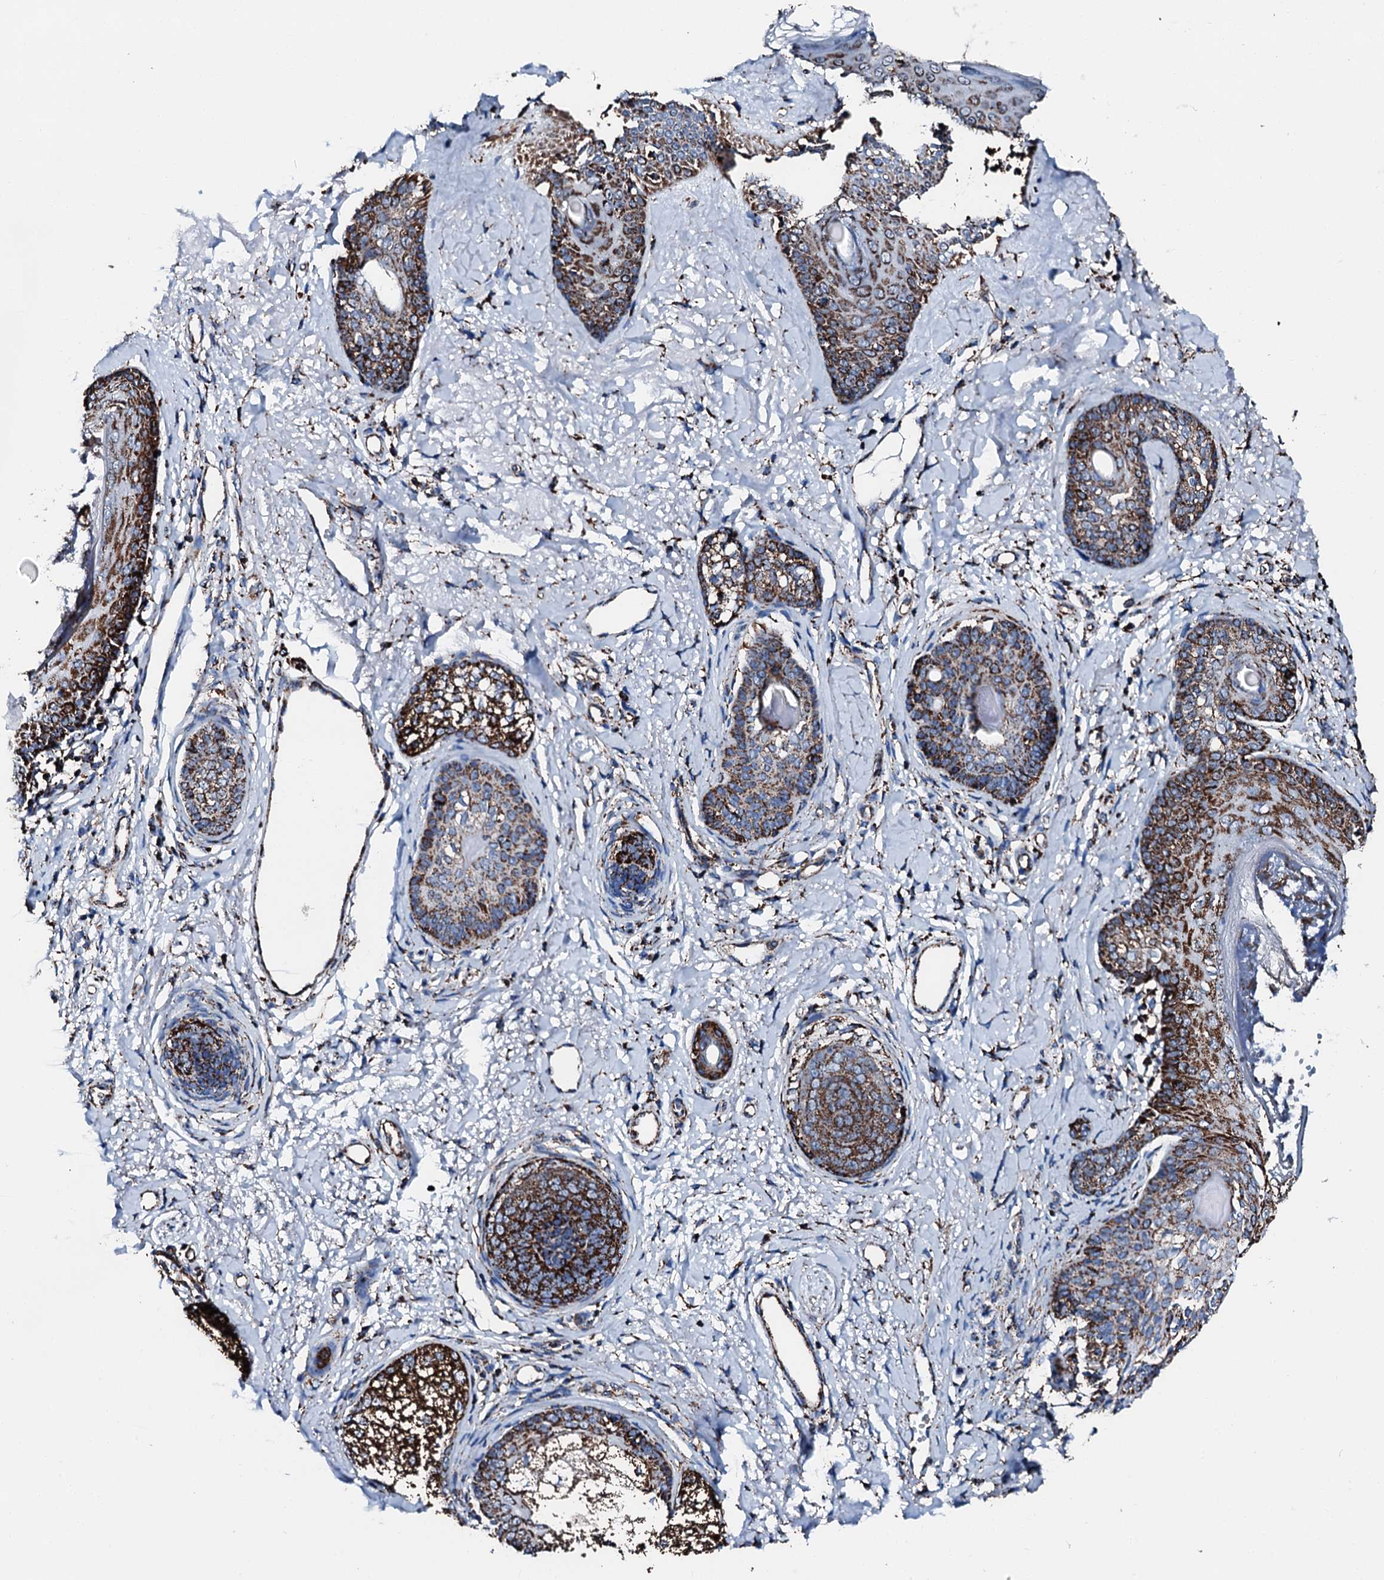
{"staining": {"intensity": "strong", "quantity": ">75%", "location": "cytoplasmic/membranous"}, "tissue": "skin cancer", "cell_type": "Tumor cells", "image_type": "cancer", "snomed": [{"axis": "morphology", "description": "Basal cell carcinoma"}, {"axis": "topography", "description": "Skin"}], "caption": "Brown immunohistochemical staining in human basal cell carcinoma (skin) displays strong cytoplasmic/membranous positivity in approximately >75% of tumor cells.", "gene": "HADH", "patient": {"sex": "female", "age": 81}}